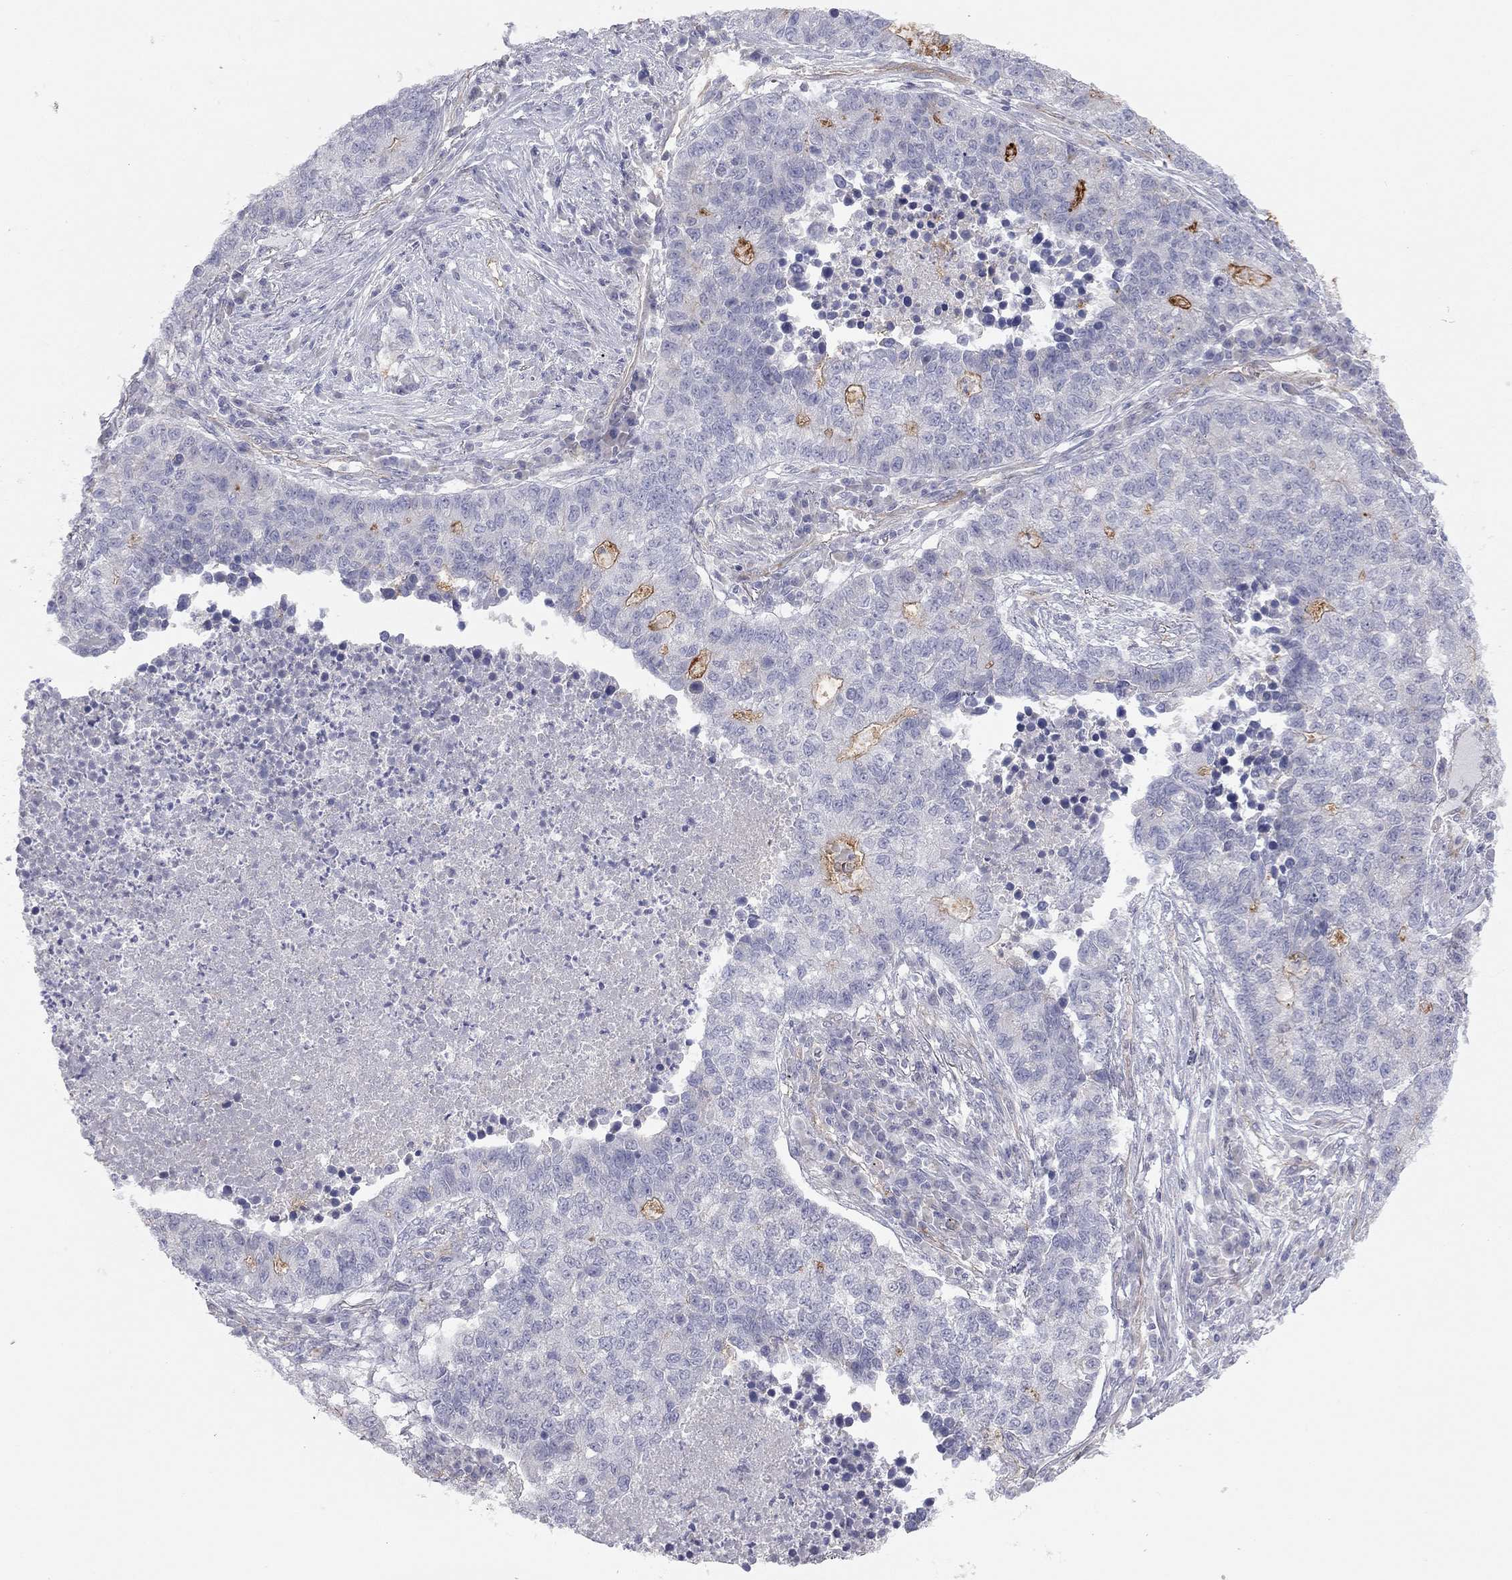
{"staining": {"intensity": "strong", "quantity": "<25%", "location": "cytoplasmic/membranous"}, "tissue": "lung cancer", "cell_type": "Tumor cells", "image_type": "cancer", "snomed": [{"axis": "morphology", "description": "Adenocarcinoma, NOS"}, {"axis": "topography", "description": "Lung"}], "caption": "IHC histopathology image of neoplastic tissue: adenocarcinoma (lung) stained using immunohistochemistry displays medium levels of strong protein expression localized specifically in the cytoplasmic/membranous of tumor cells, appearing as a cytoplasmic/membranous brown color.", "gene": "GPRC5B", "patient": {"sex": "male", "age": 57}}